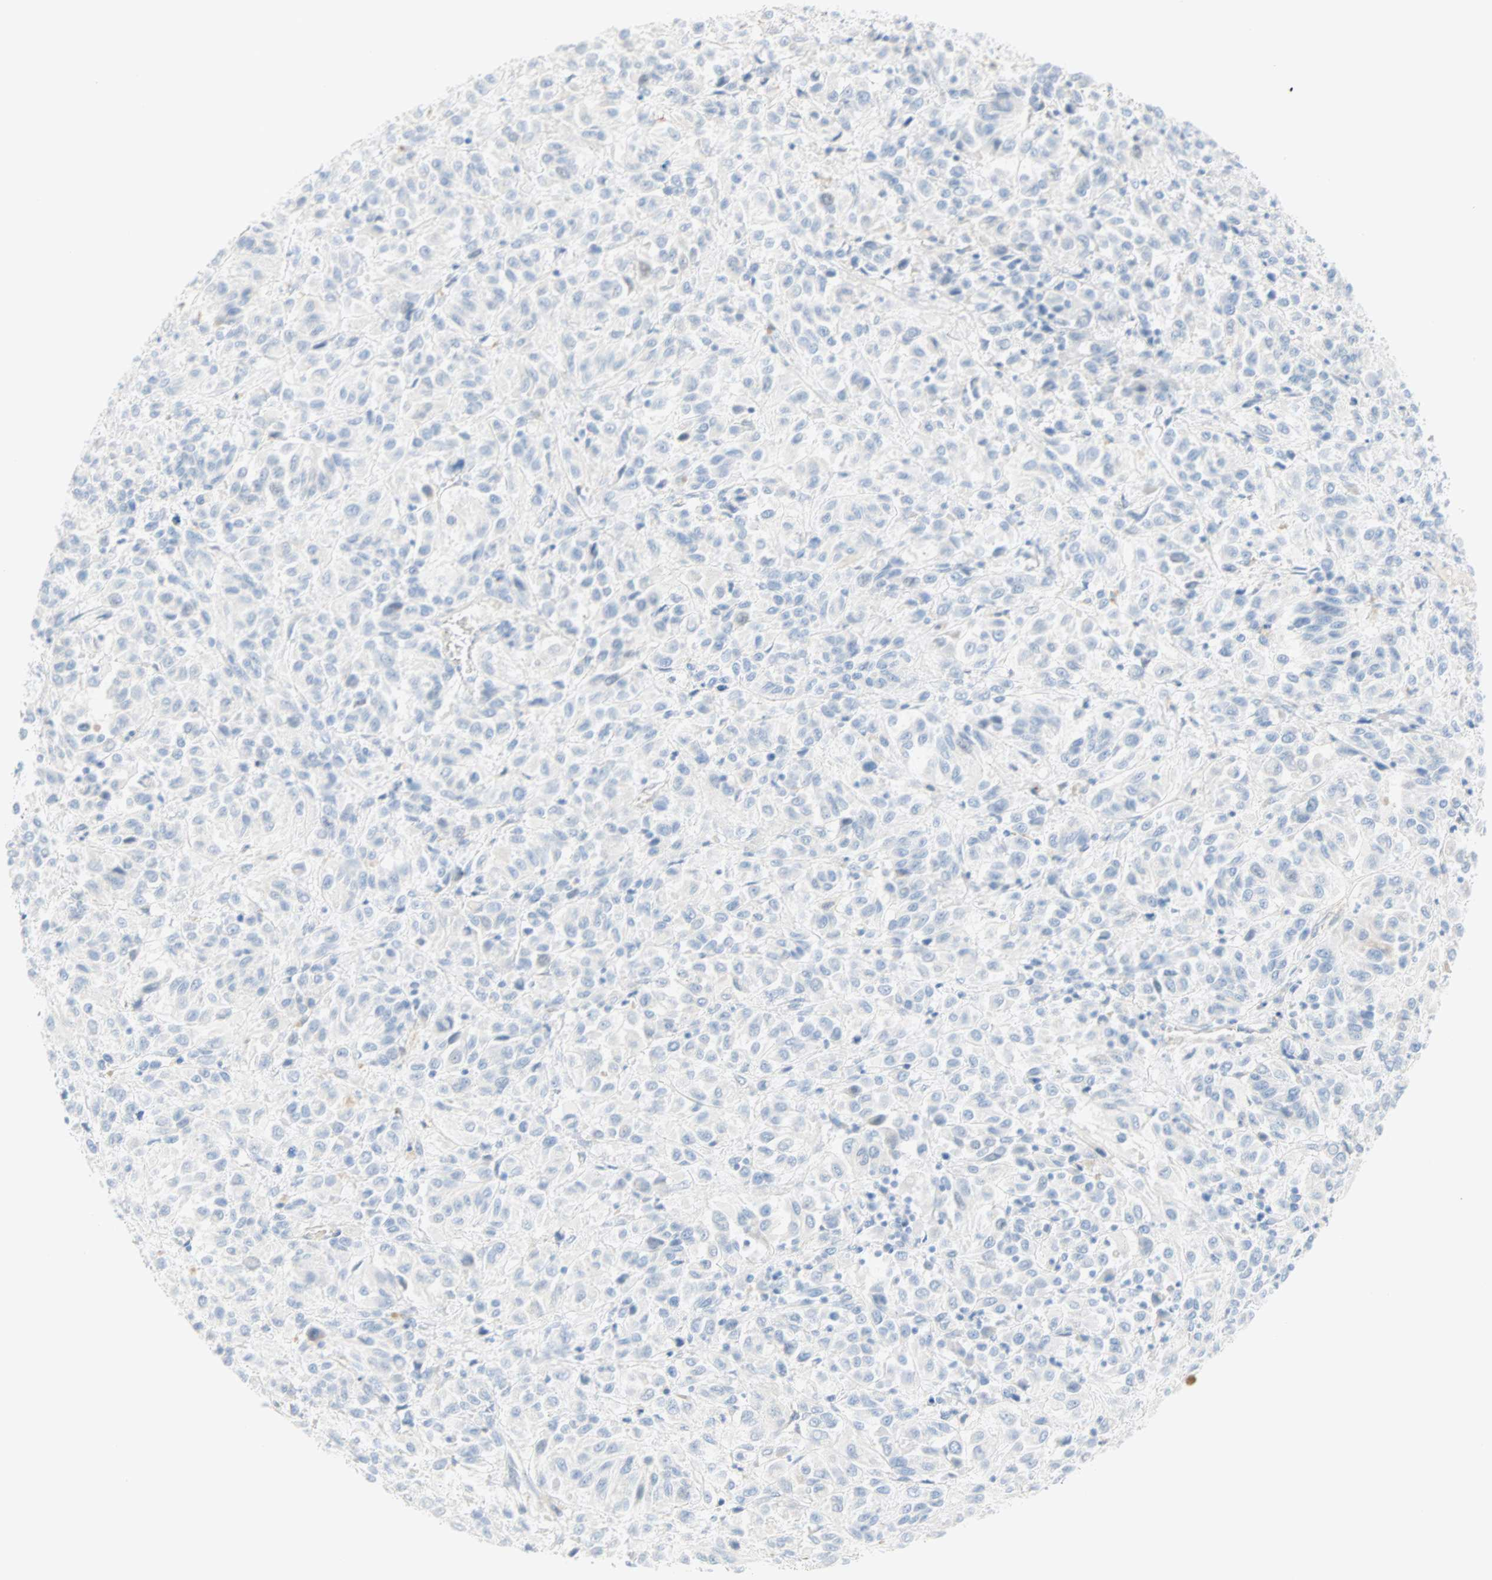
{"staining": {"intensity": "negative", "quantity": "none", "location": "none"}, "tissue": "melanoma", "cell_type": "Tumor cells", "image_type": "cancer", "snomed": [{"axis": "morphology", "description": "Malignant melanoma, Metastatic site"}, {"axis": "topography", "description": "Lung"}], "caption": "An IHC image of malignant melanoma (metastatic site) is shown. There is no staining in tumor cells of malignant melanoma (metastatic site). (DAB (3,3'-diaminobenzidine) immunohistochemistry with hematoxylin counter stain).", "gene": "SELENBP1", "patient": {"sex": "male", "age": 64}}